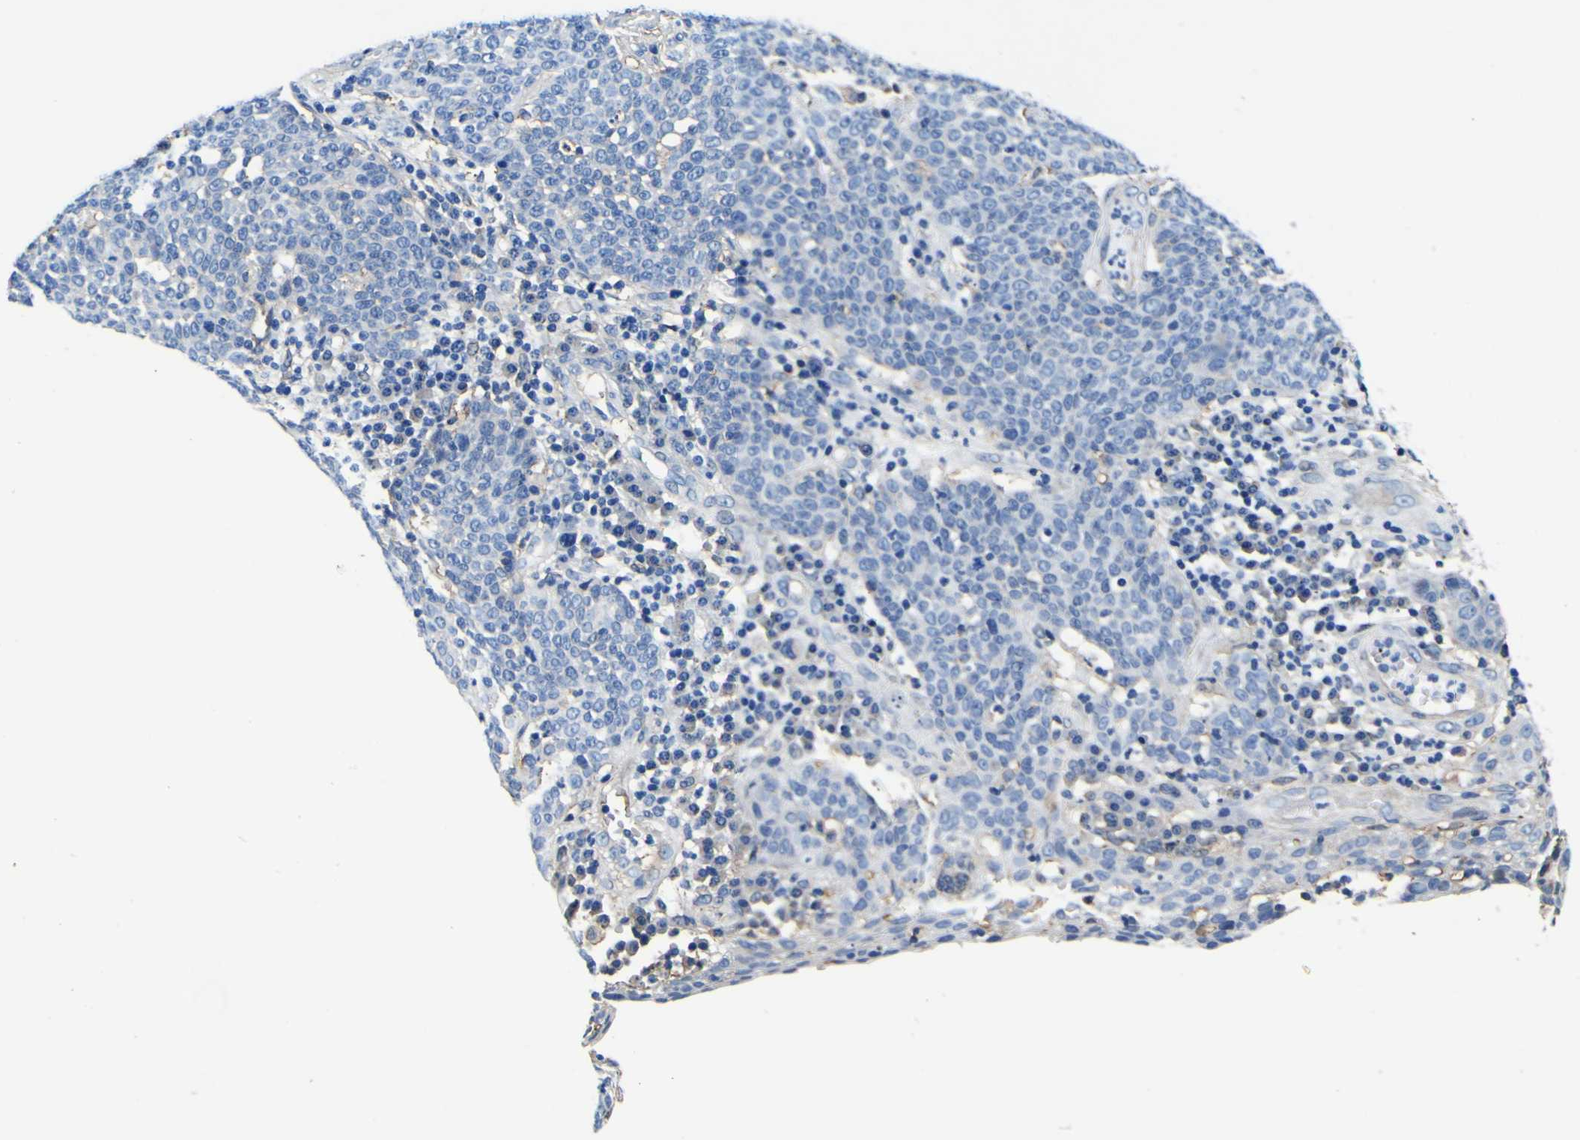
{"staining": {"intensity": "negative", "quantity": "none", "location": "none"}, "tissue": "cervical cancer", "cell_type": "Tumor cells", "image_type": "cancer", "snomed": [{"axis": "morphology", "description": "Squamous cell carcinoma, NOS"}, {"axis": "topography", "description": "Cervix"}], "caption": "Tumor cells show no significant positivity in cervical squamous cell carcinoma.", "gene": "PXDN", "patient": {"sex": "female", "age": 34}}